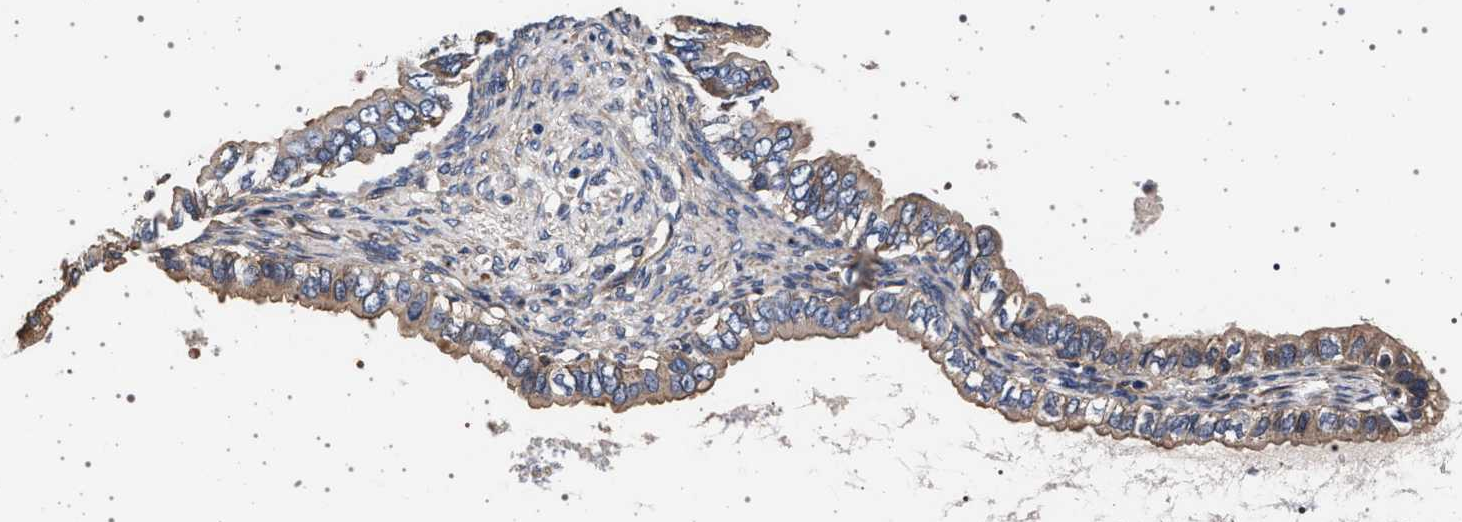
{"staining": {"intensity": "weak", "quantity": "<25%", "location": "cytoplasmic/membranous"}, "tissue": "ovarian cancer", "cell_type": "Tumor cells", "image_type": "cancer", "snomed": [{"axis": "morphology", "description": "Cystadenocarcinoma, mucinous, NOS"}, {"axis": "topography", "description": "Ovary"}], "caption": "The histopathology image reveals no staining of tumor cells in ovarian cancer (mucinous cystadenocarcinoma).", "gene": "KCNK6", "patient": {"sex": "female", "age": 80}}